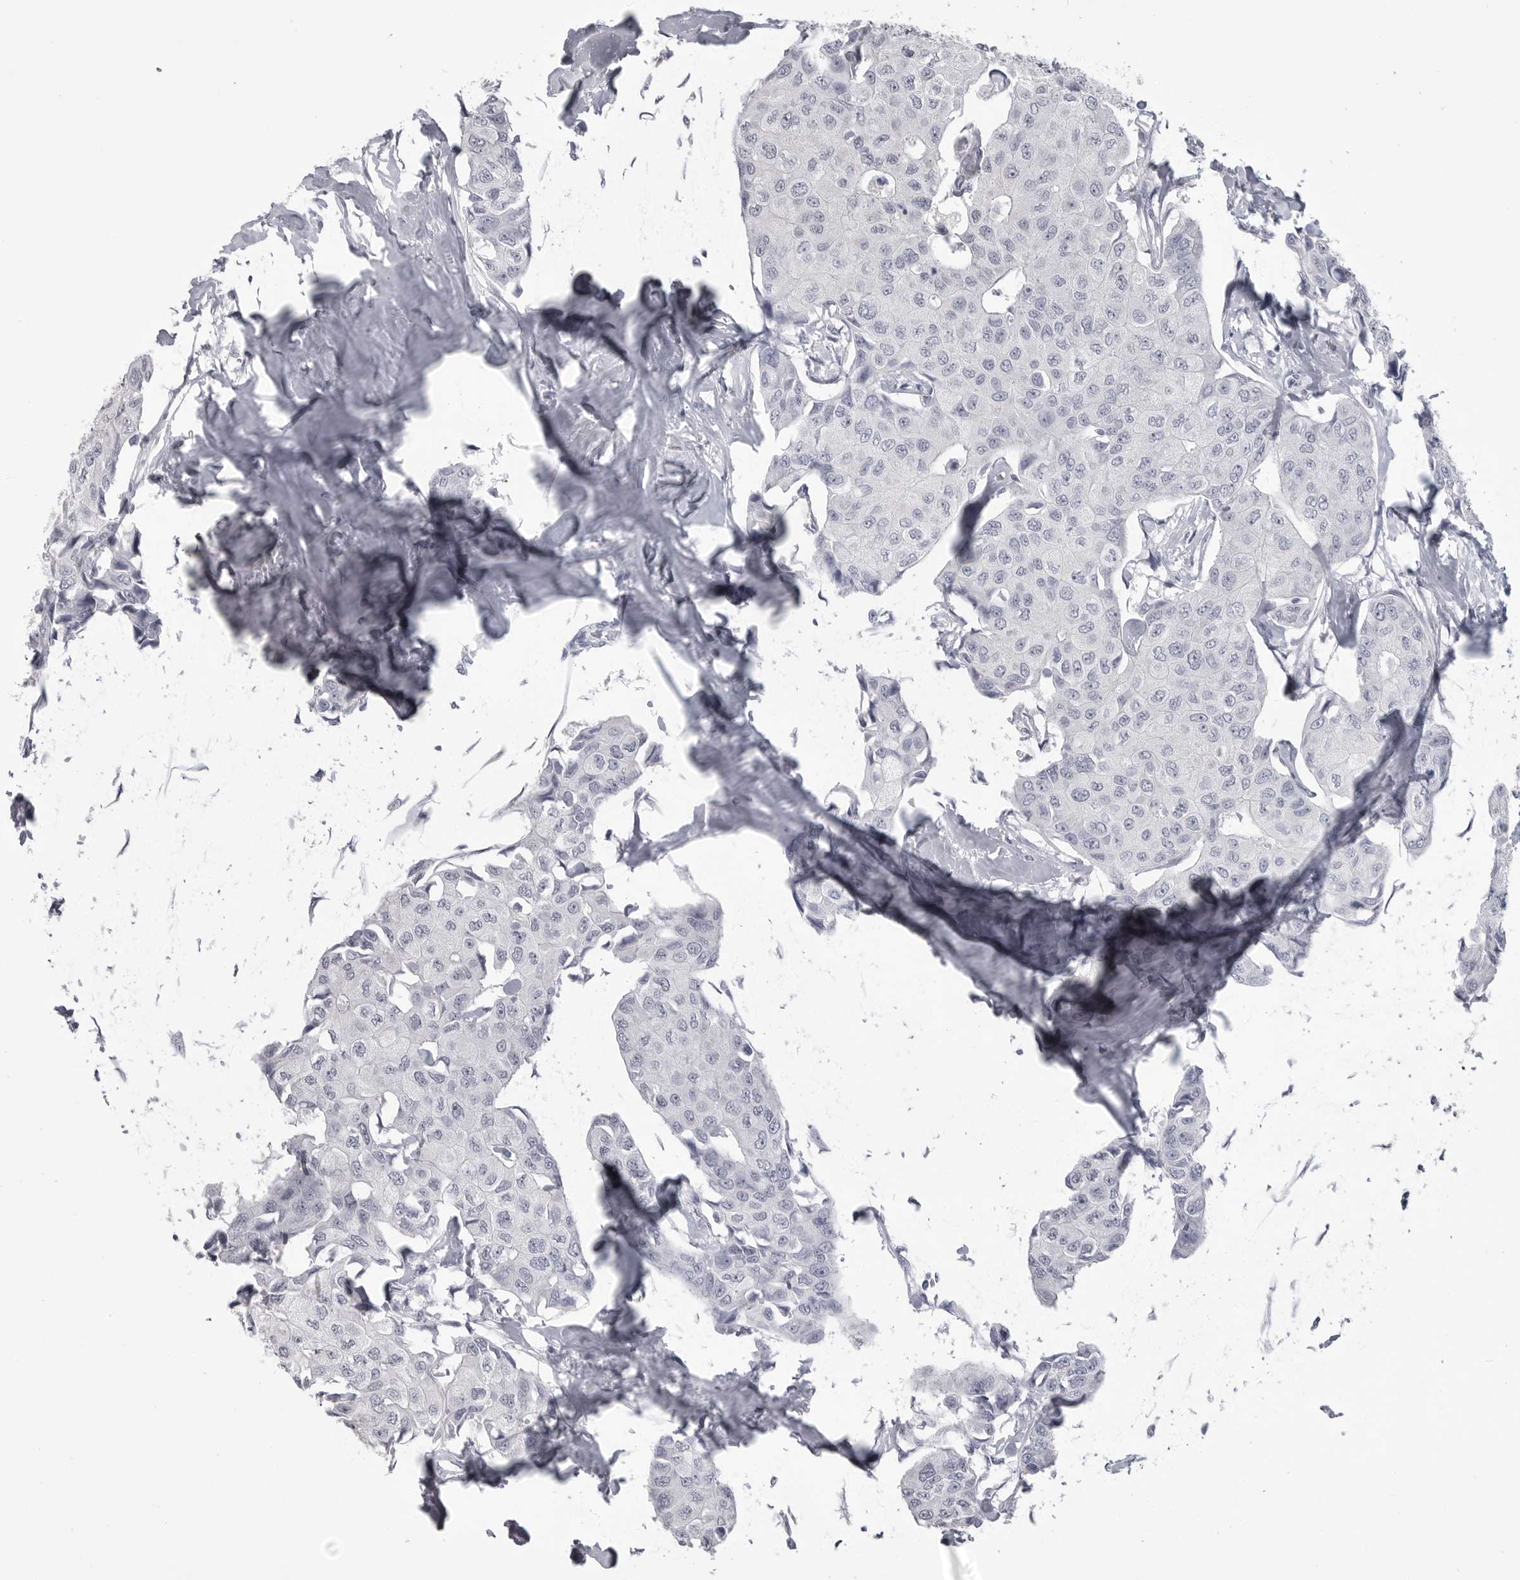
{"staining": {"intensity": "negative", "quantity": "none", "location": "none"}, "tissue": "breast cancer", "cell_type": "Tumor cells", "image_type": "cancer", "snomed": [{"axis": "morphology", "description": "Duct carcinoma"}, {"axis": "topography", "description": "Breast"}], "caption": "Immunohistochemical staining of human breast intraductal carcinoma shows no significant staining in tumor cells.", "gene": "SERPING1", "patient": {"sex": "female", "age": 80}}